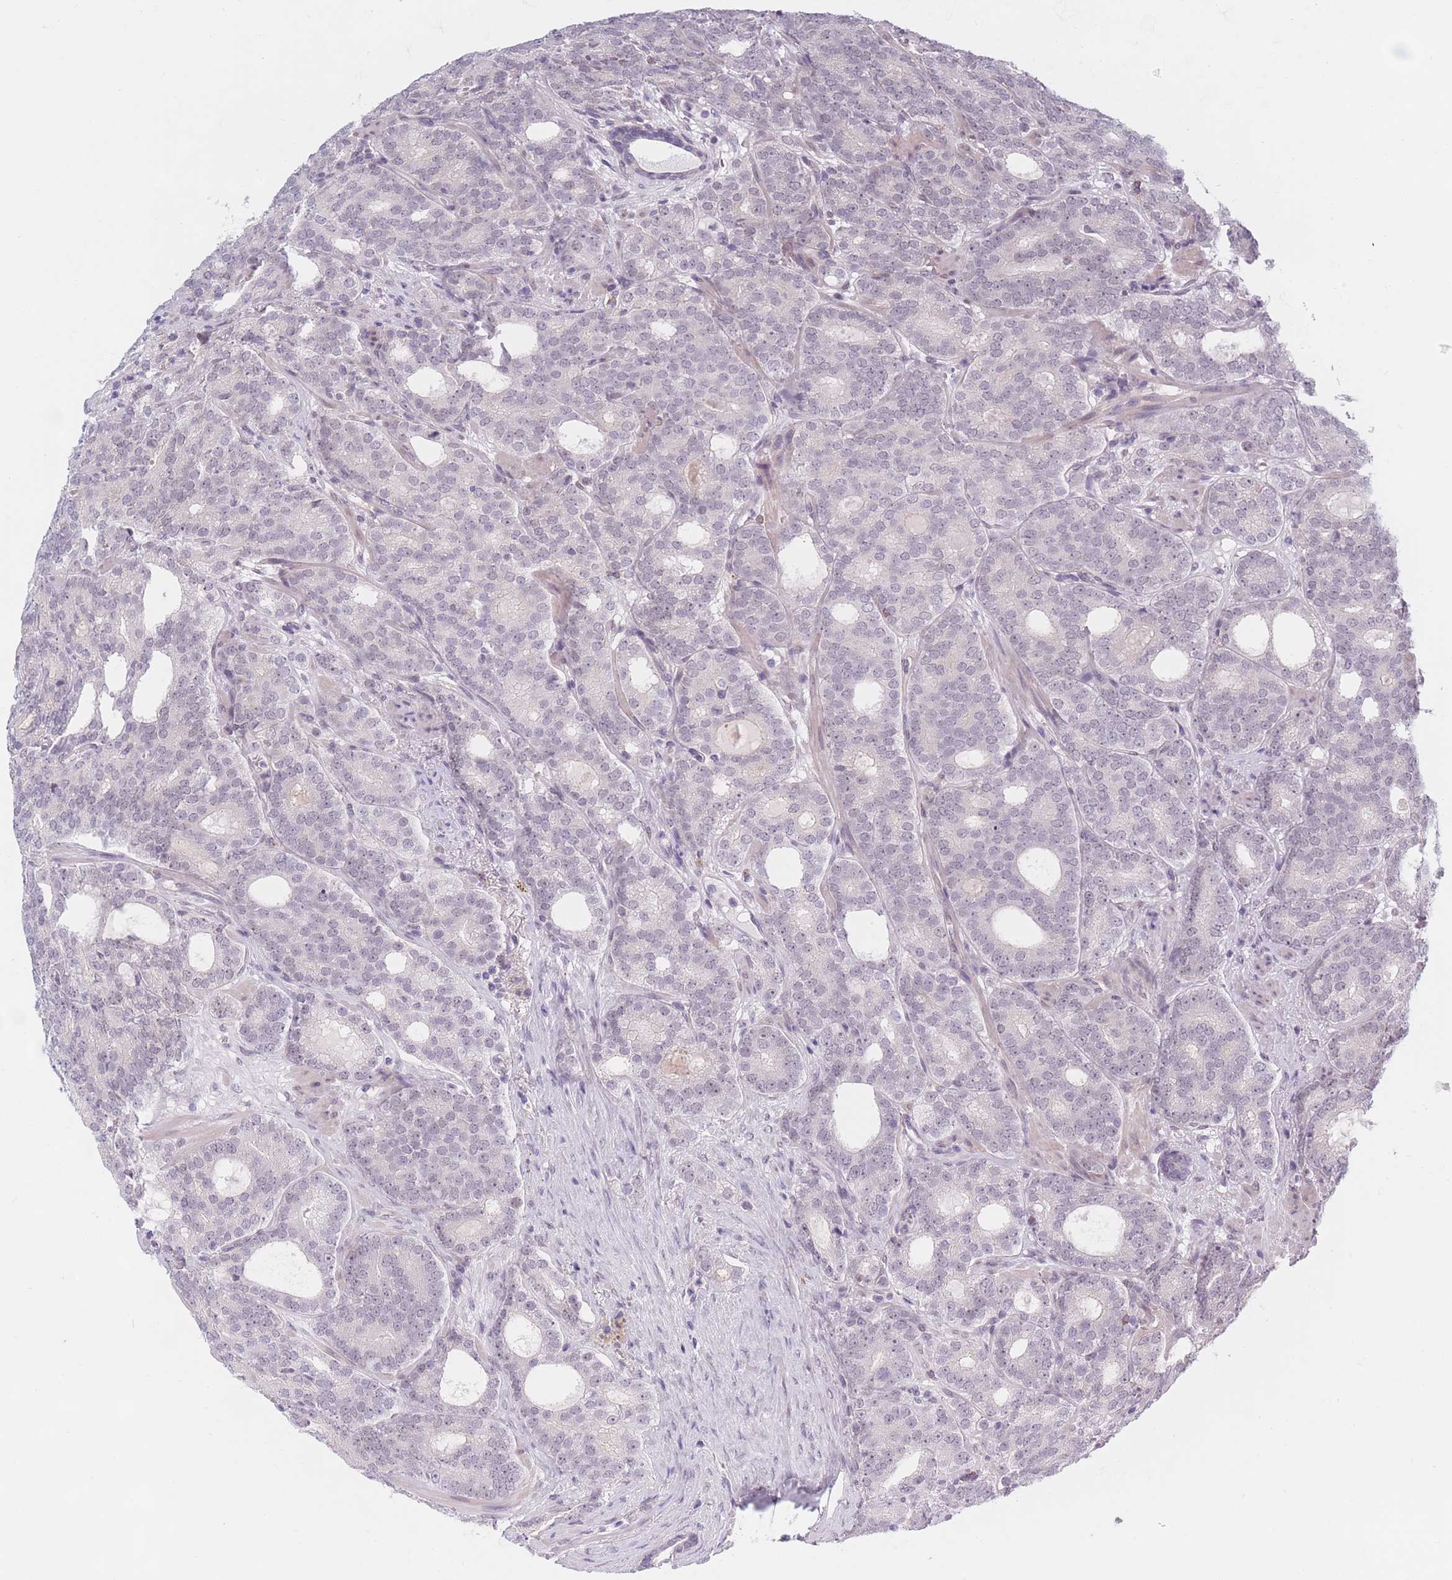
{"staining": {"intensity": "negative", "quantity": "none", "location": "none"}, "tissue": "prostate cancer", "cell_type": "Tumor cells", "image_type": "cancer", "snomed": [{"axis": "morphology", "description": "Adenocarcinoma, High grade"}, {"axis": "topography", "description": "Prostate"}], "caption": "A high-resolution histopathology image shows IHC staining of adenocarcinoma (high-grade) (prostate), which reveals no significant positivity in tumor cells.", "gene": "PODXL", "patient": {"sex": "male", "age": 64}}